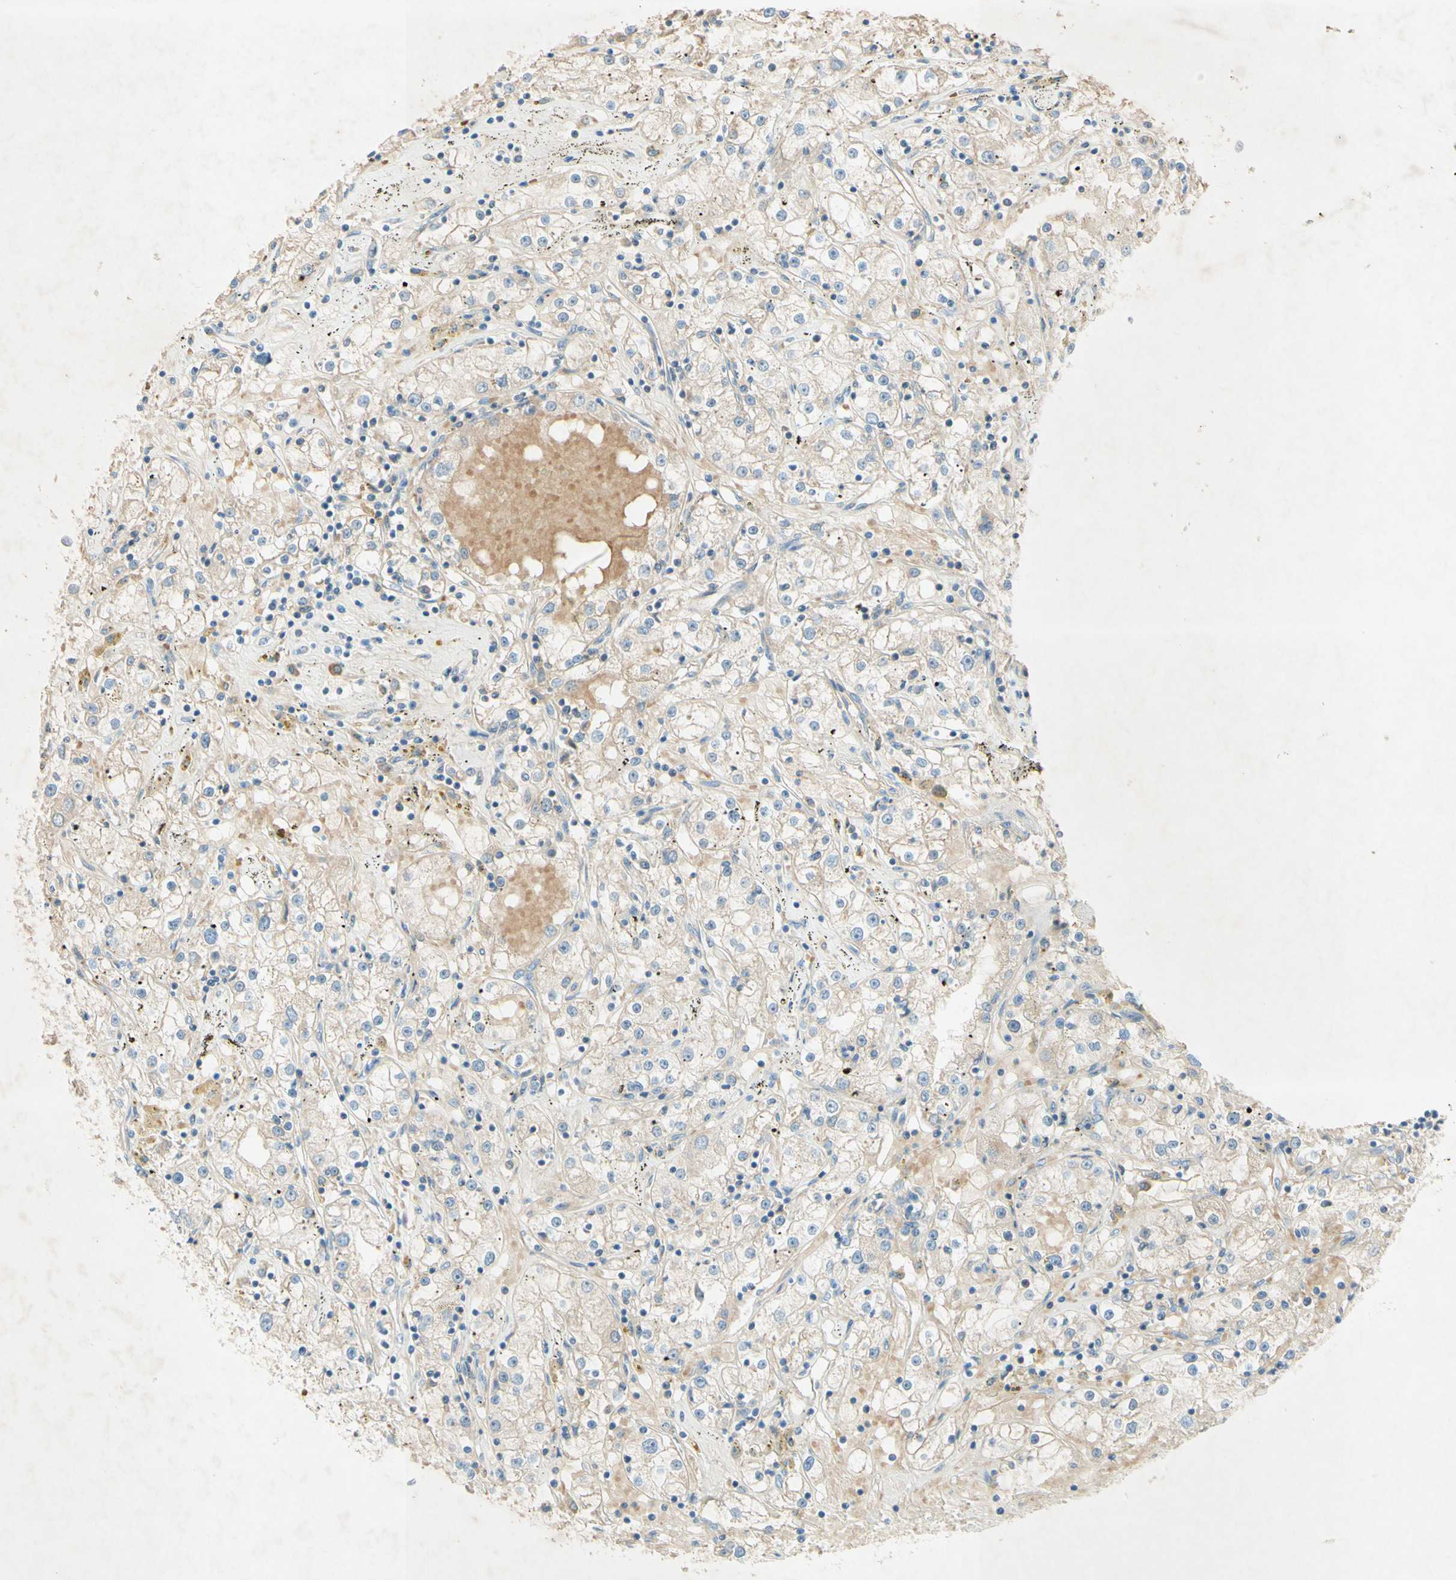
{"staining": {"intensity": "negative", "quantity": "none", "location": "none"}, "tissue": "renal cancer", "cell_type": "Tumor cells", "image_type": "cancer", "snomed": [{"axis": "morphology", "description": "Adenocarcinoma, NOS"}, {"axis": "topography", "description": "Kidney"}], "caption": "IHC histopathology image of renal cancer stained for a protein (brown), which demonstrates no positivity in tumor cells.", "gene": "IL2", "patient": {"sex": "male", "age": 56}}